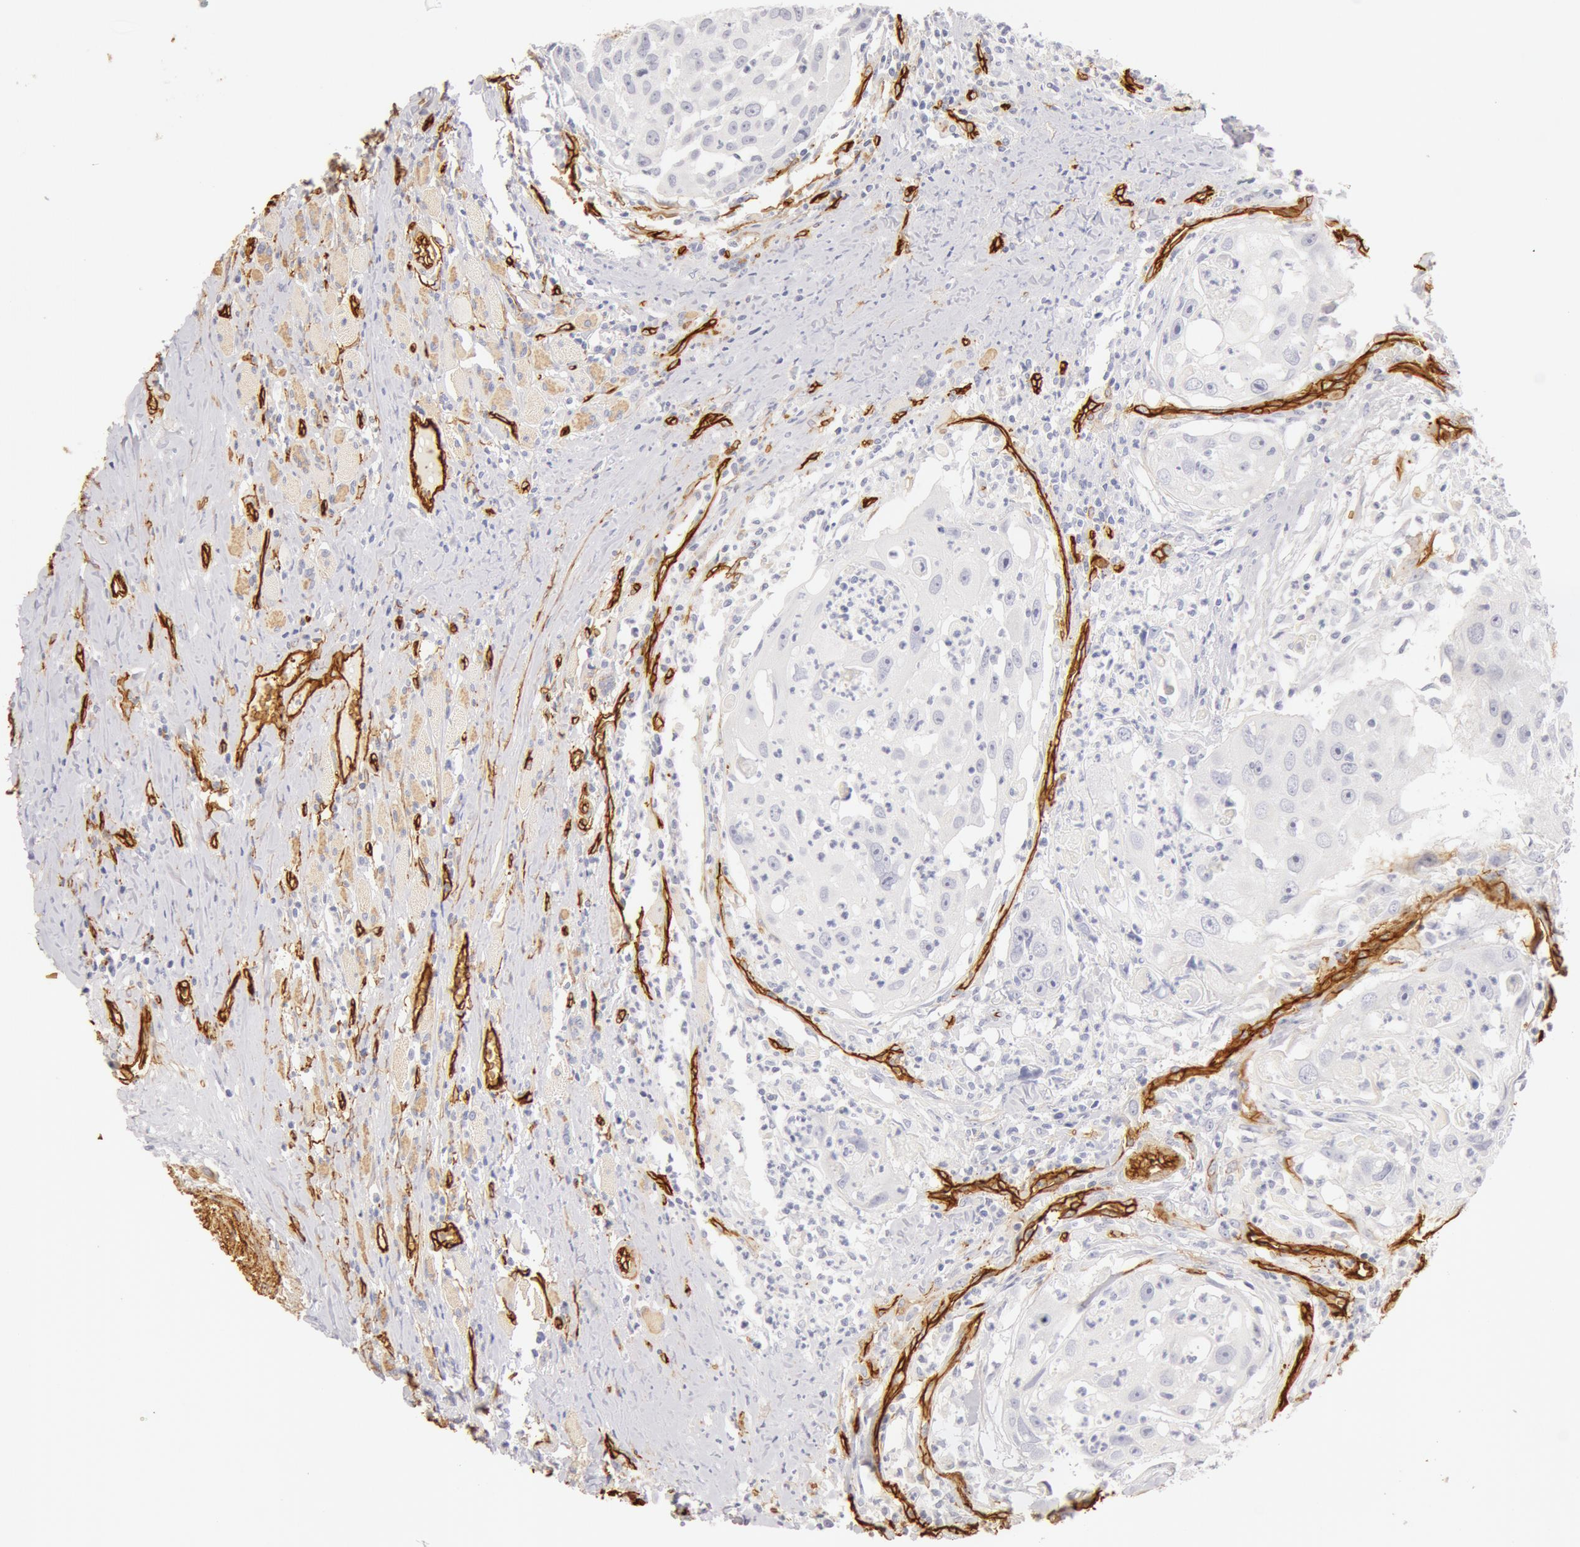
{"staining": {"intensity": "negative", "quantity": "none", "location": "none"}, "tissue": "head and neck cancer", "cell_type": "Tumor cells", "image_type": "cancer", "snomed": [{"axis": "morphology", "description": "Squamous cell carcinoma, NOS"}, {"axis": "topography", "description": "Head-Neck"}], "caption": "Protein analysis of head and neck squamous cell carcinoma reveals no significant positivity in tumor cells. (DAB immunohistochemistry (IHC), high magnification).", "gene": "AQP1", "patient": {"sex": "male", "age": 64}}